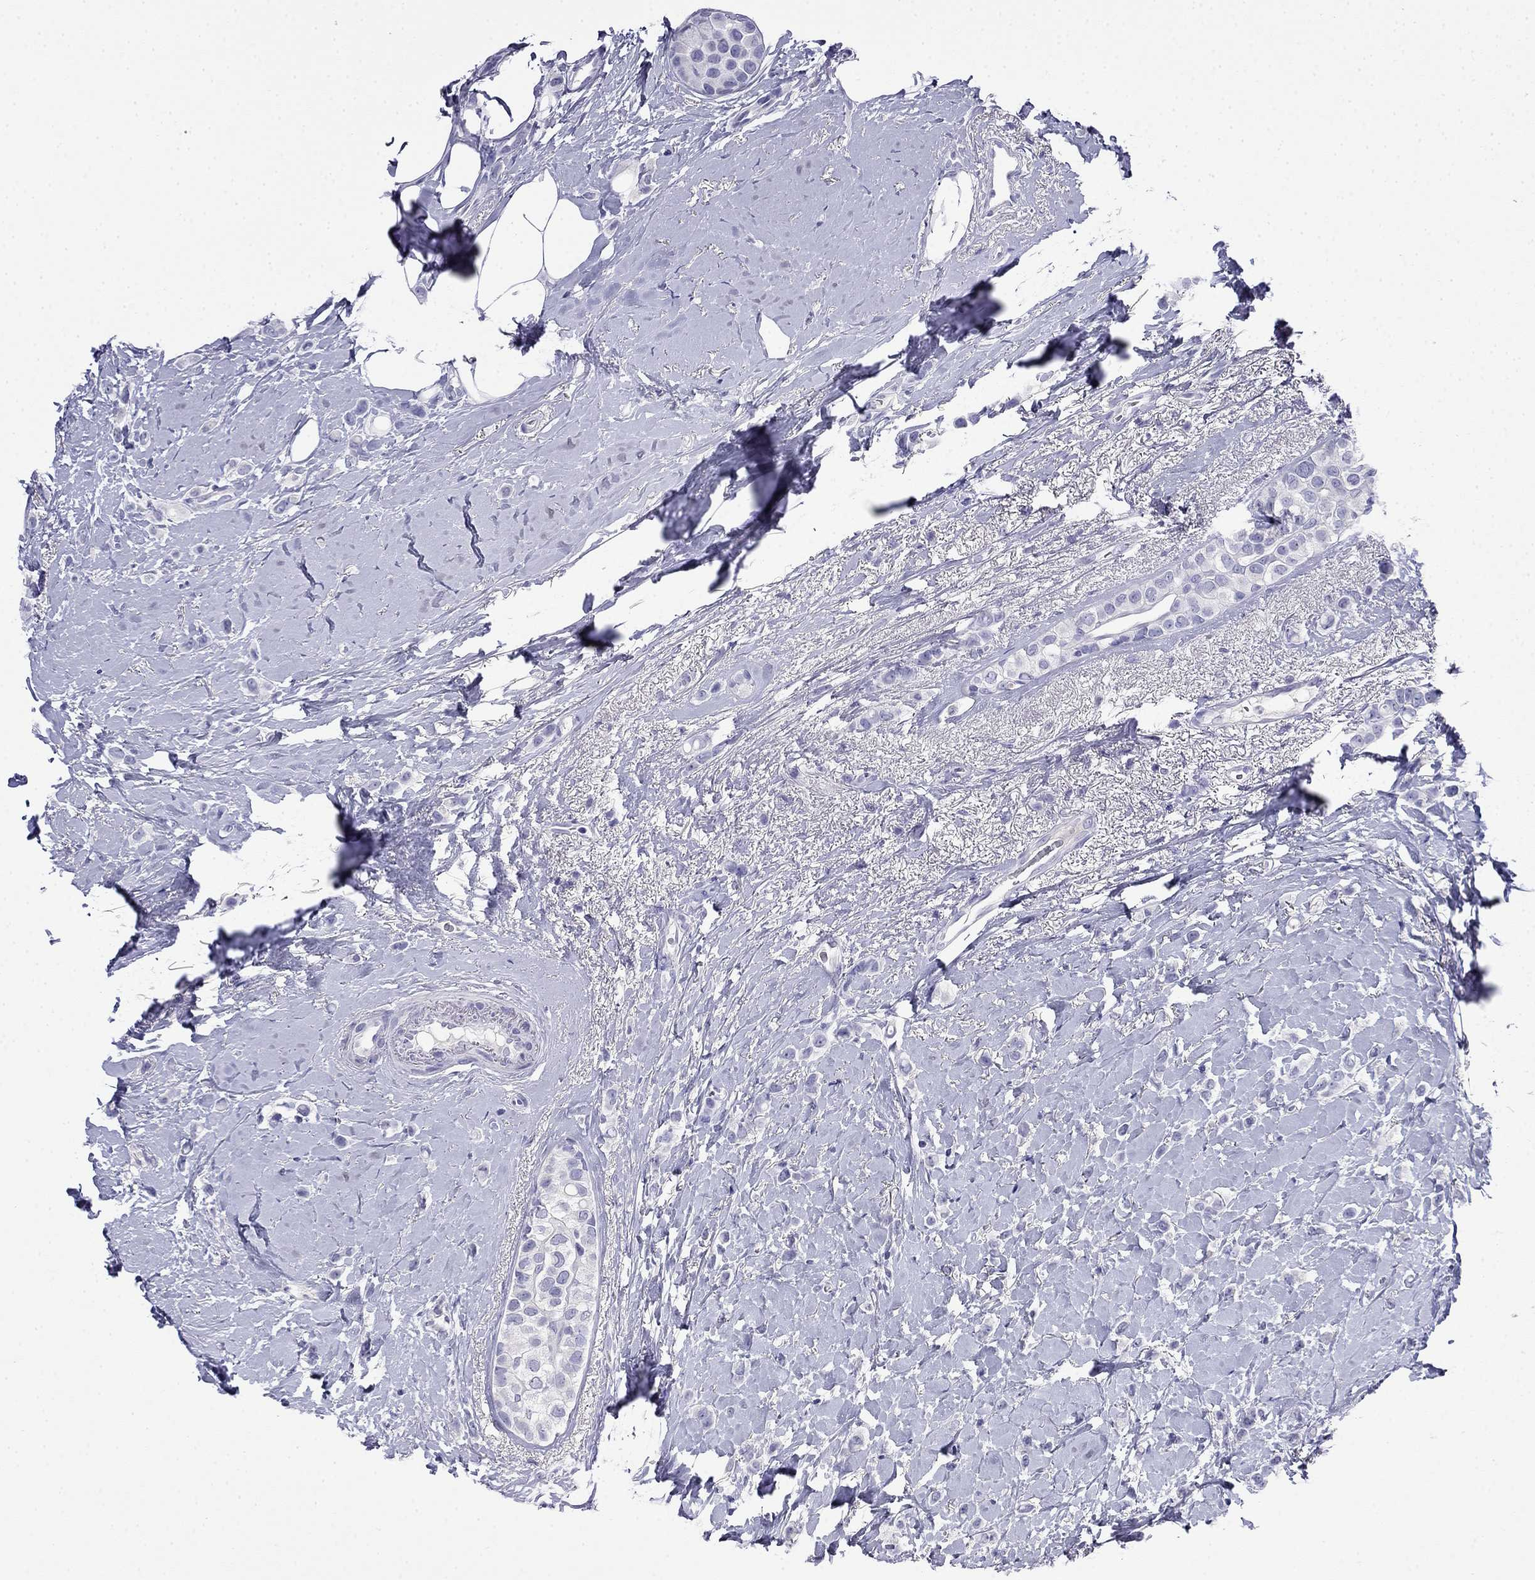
{"staining": {"intensity": "negative", "quantity": "none", "location": "none"}, "tissue": "breast cancer", "cell_type": "Tumor cells", "image_type": "cancer", "snomed": [{"axis": "morphology", "description": "Lobular carcinoma"}, {"axis": "topography", "description": "Breast"}], "caption": "There is no significant positivity in tumor cells of breast lobular carcinoma.", "gene": "MYO15A", "patient": {"sex": "female", "age": 66}}